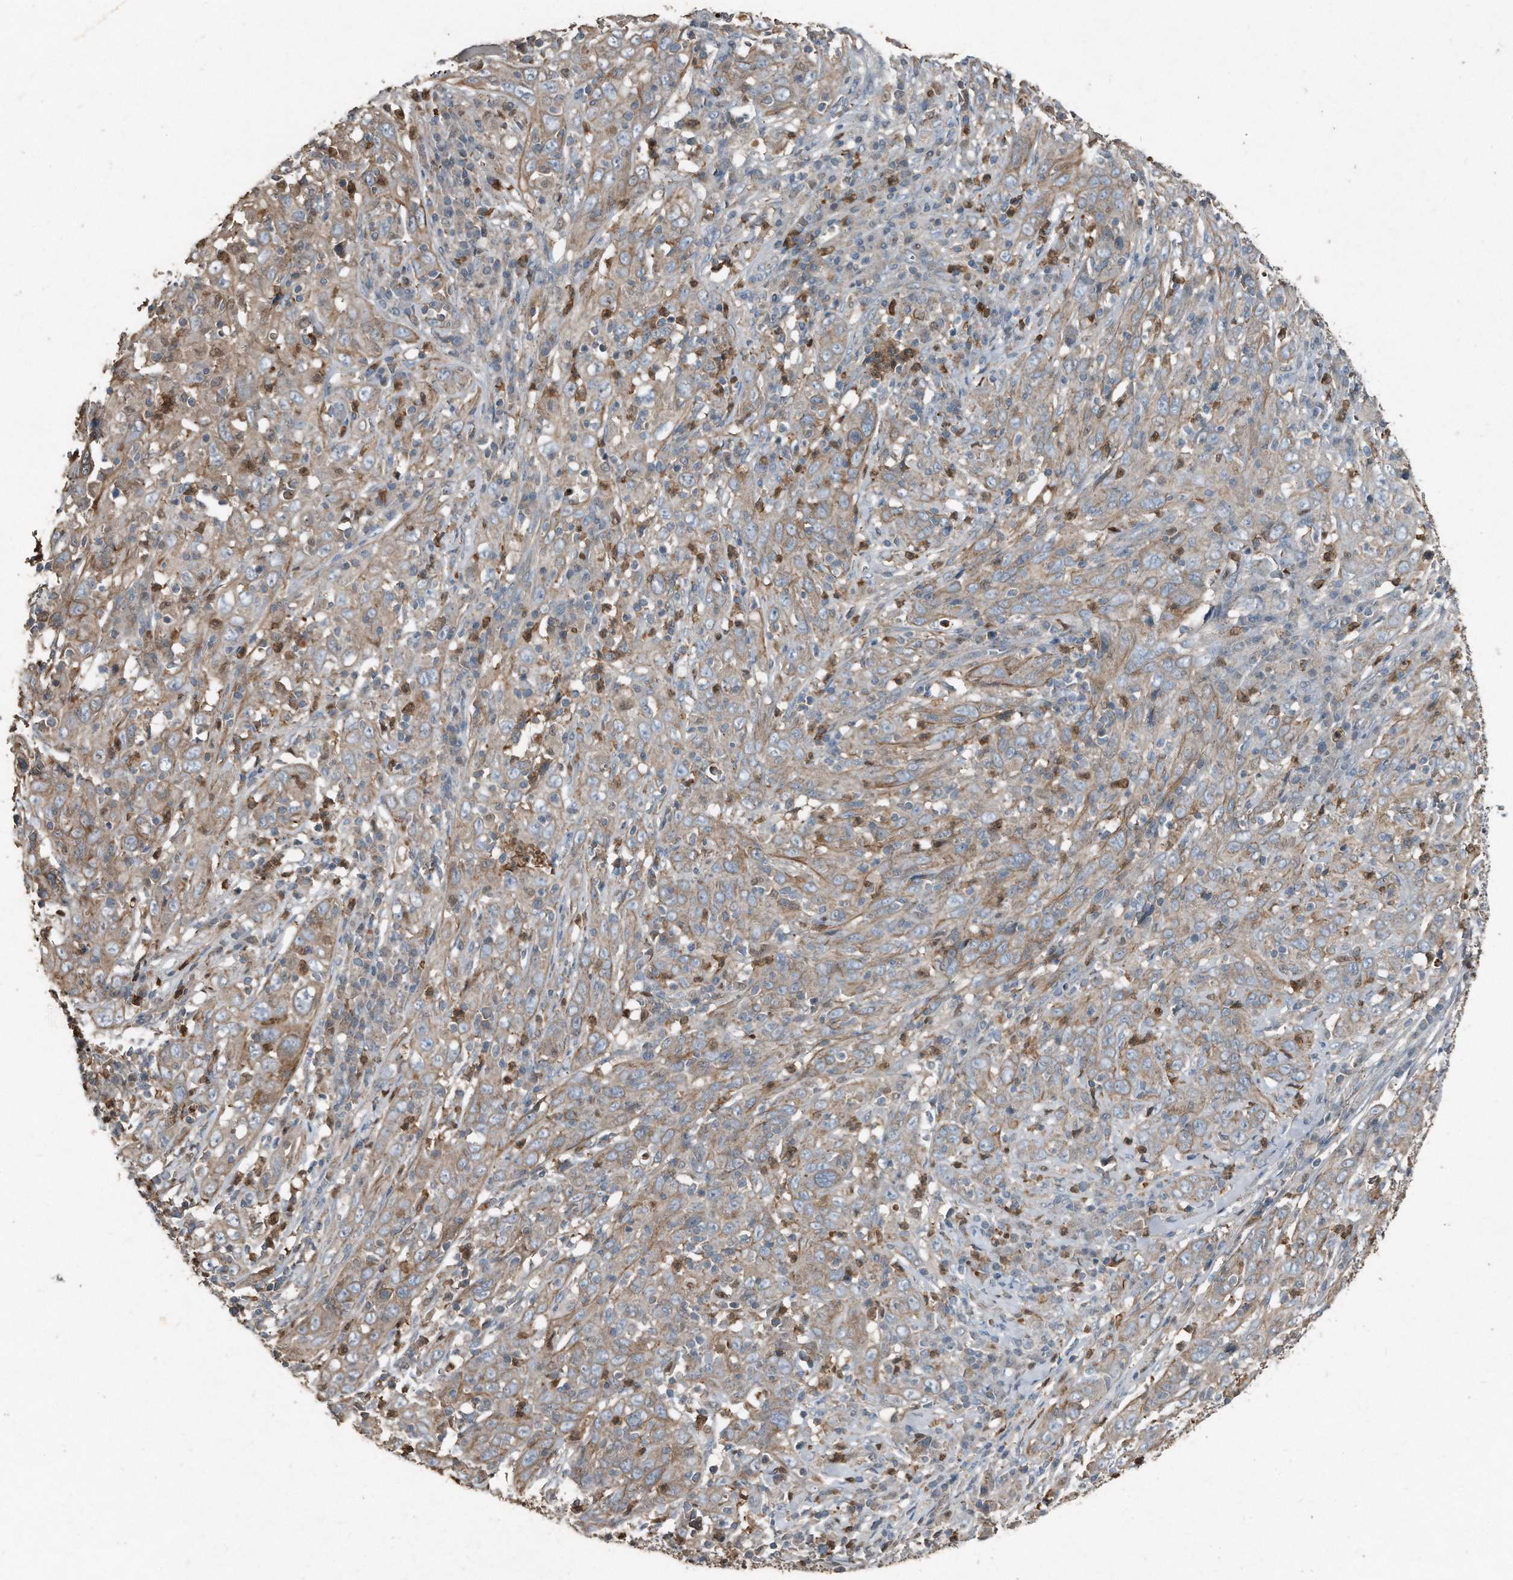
{"staining": {"intensity": "weak", "quantity": ">75%", "location": "cytoplasmic/membranous"}, "tissue": "cervical cancer", "cell_type": "Tumor cells", "image_type": "cancer", "snomed": [{"axis": "morphology", "description": "Squamous cell carcinoma, NOS"}, {"axis": "topography", "description": "Cervix"}], "caption": "Cervical cancer (squamous cell carcinoma) was stained to show a protein in brown. There is low levels of weak cytoplasmic/membranous expression in about >75% of tumor cells. The staining is performed using DAB (3,3'-diaminobenzidine) brown chromogen to label protein expression. The nuclei are counter-stained blue using hematoxylin.", "gene": "C9", "patient": {"sex": "female", "age": 46}}